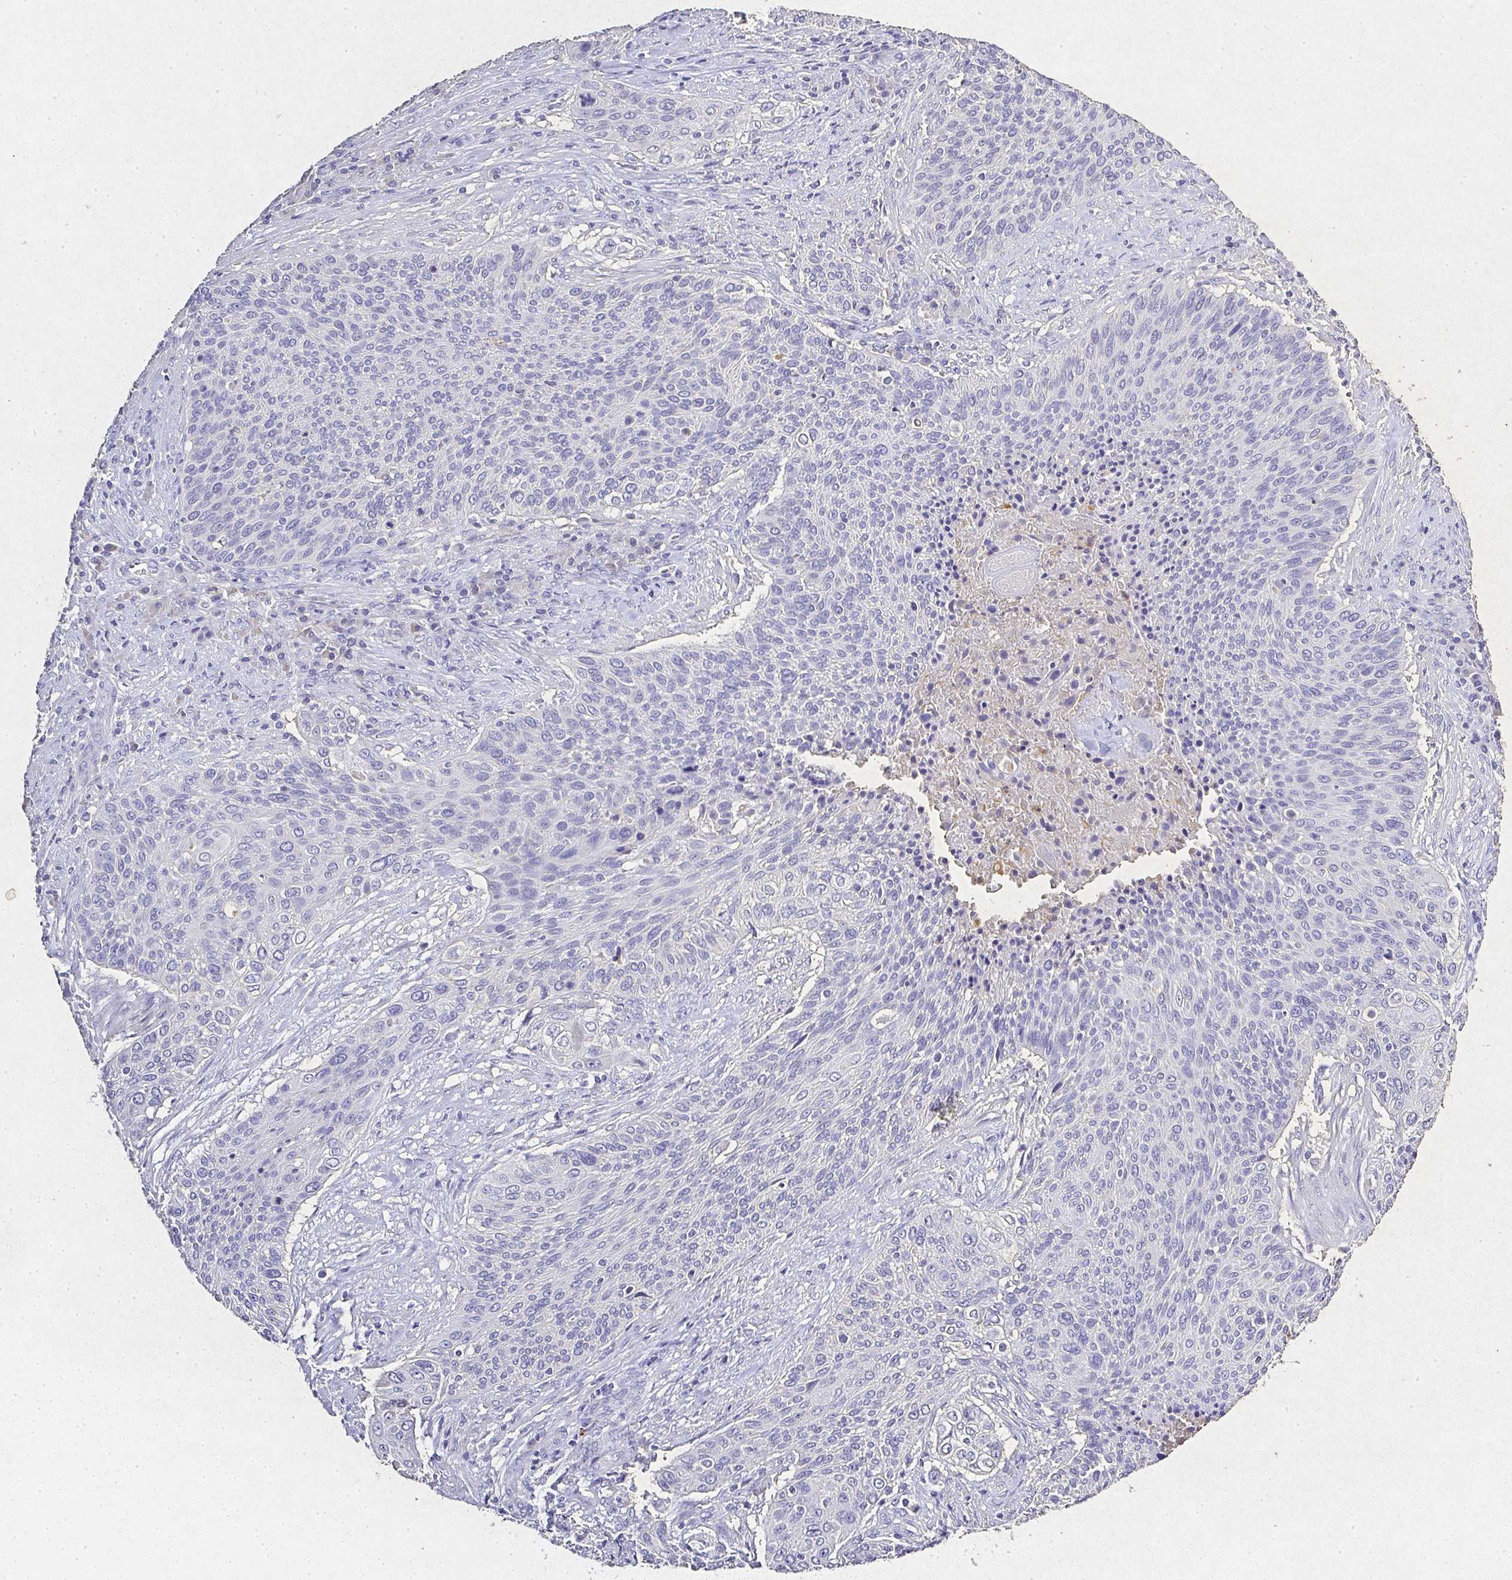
{"staining": {"intensity": "negative", "quantity": "none", "location": "none"}, "tissue": "cervical cancer", "cell_type": "Tumor cells", "image_type": "cancer", "snomed": [{"axis": "morphology", "description": "Squamous cell carcinoma, NOS"}, {"axis": "topography", "description": "Cervix"}], "caption": "Immunohistochemistry (IHC) image of neoplastic tissue: cervical squamous cell carcinoma stained with DAB (3,3'-diaminobenzidine) exhibits no significant protein staining in tumor cells. (Stains: DAB IHC with hematoxylin counter stain, Microscopy: brightfield microscopy at high magnification).", "gene": "RPS2", "patient": {"sex": "female", "age": 31}}